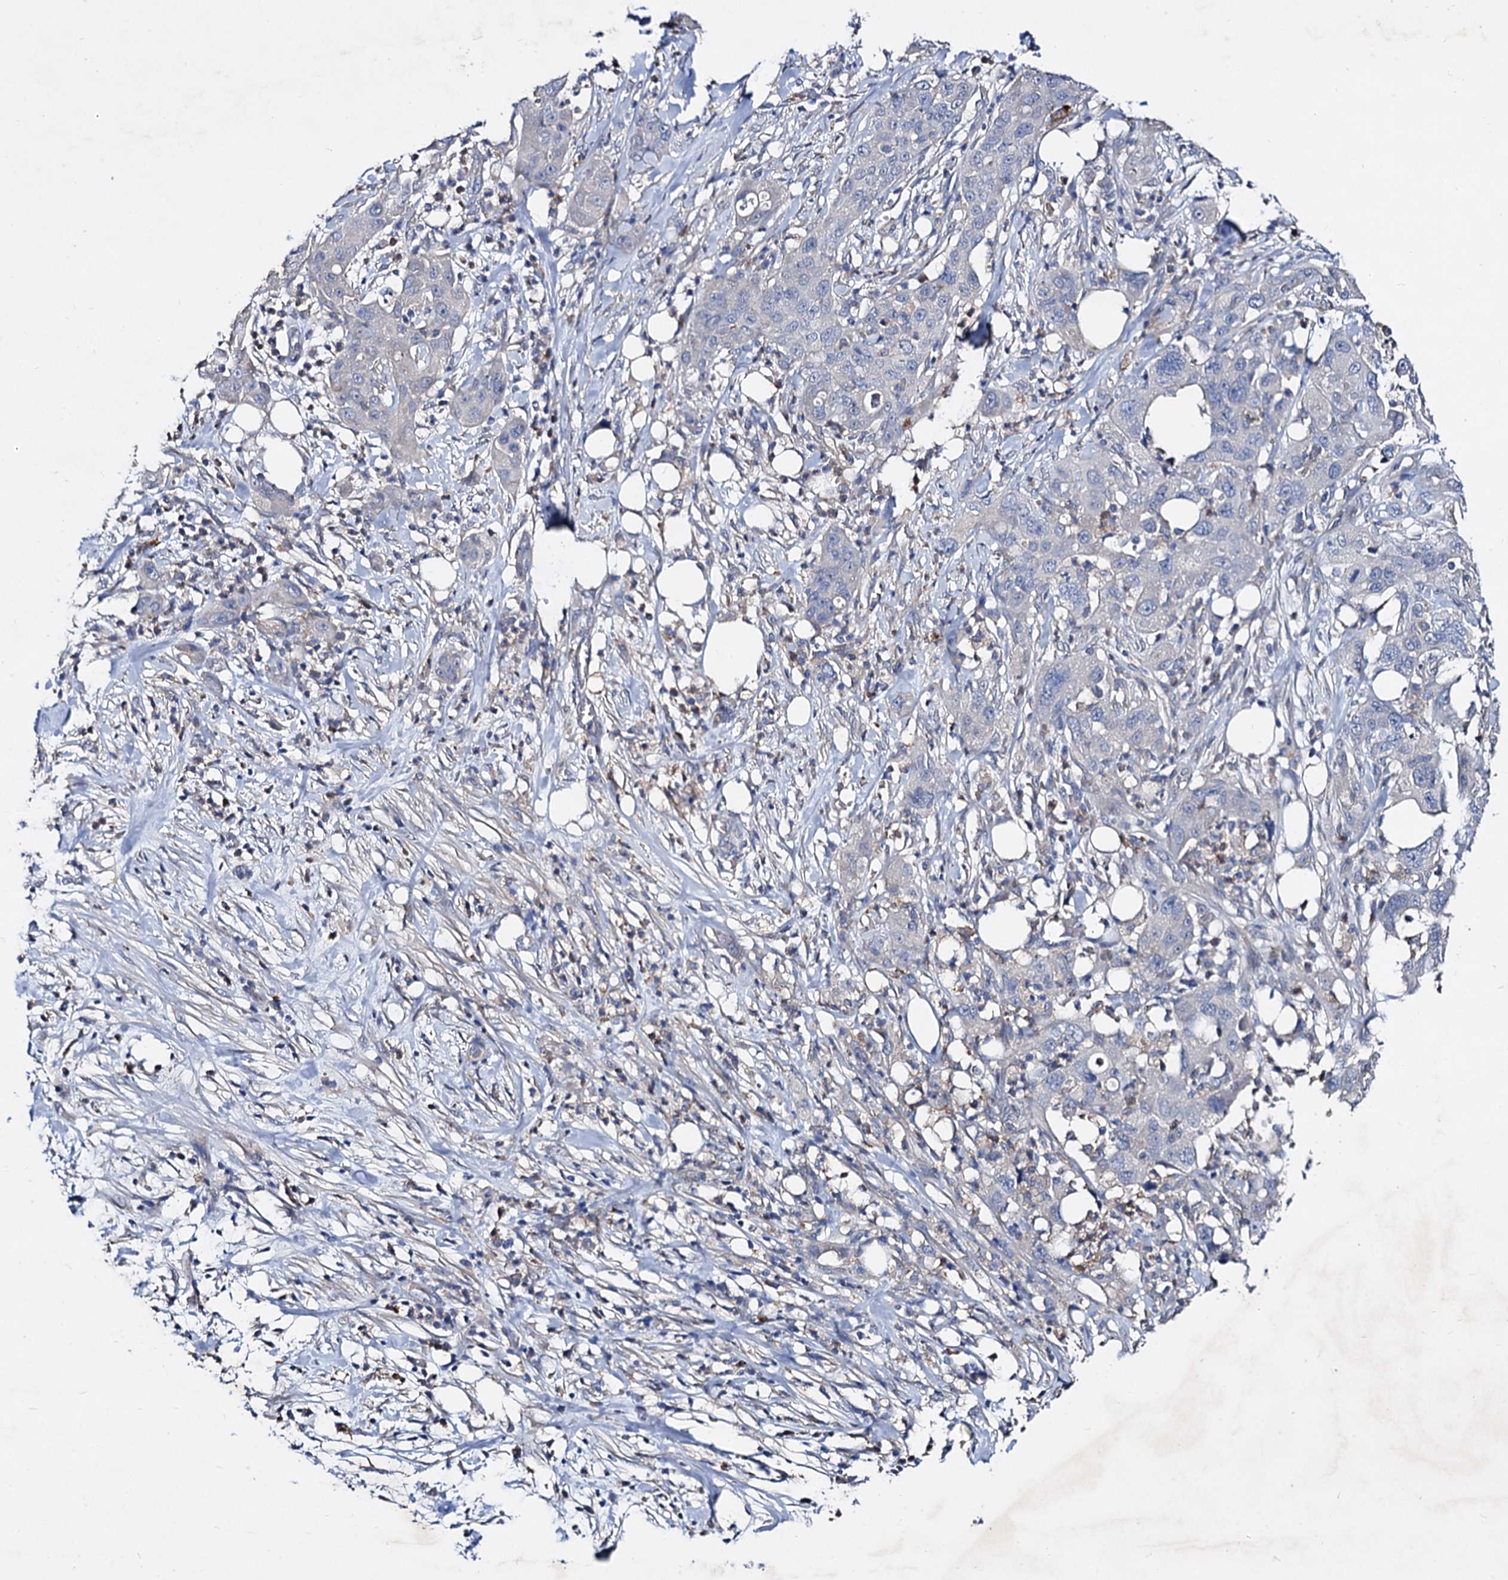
{"staining": {"intensity": "negative", "quantity": "none", "location": "none"}, "tissue": "pancreatic cancer", "cell_type": "Tumor cells", "image_type": "cancer", "snomed": [{"axis": "morphology", "description": "Adenocarcinoma, NOS"}, {"axis": "topography", "description": "Pancreas"}], "caption": "High power microscopy histopathology image of an IHC image of pancreatic cancer, revealing no significant expression in tumor cells.", "gene": "HVCN1", "patient": {"sex": "female", "age": 78}}